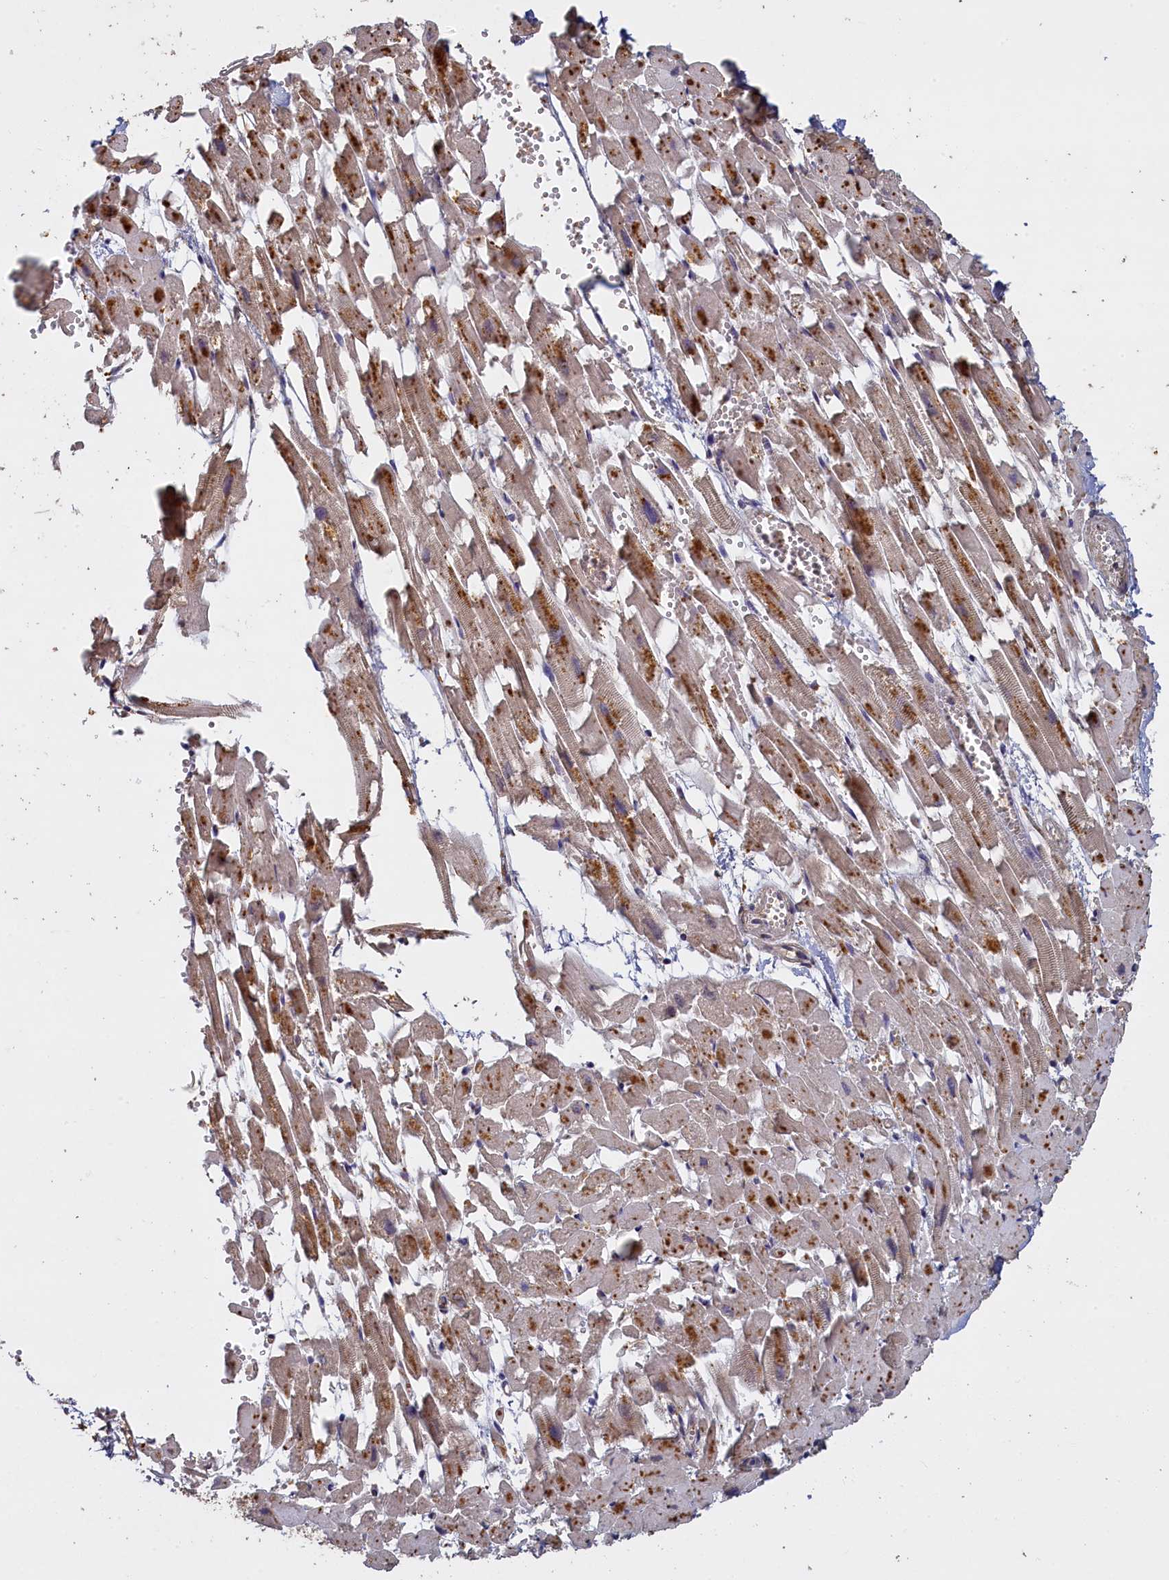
{"staining": {"intensity": "moderate", "quantity": "25%-75%", "location": "cytoplasmic/membranous"}, "tissue": "heart muscle", "cell_type": "Cardiomyocytes", "image_type": "normal", "snomed": [{"axis": "morphology", "description": "Normal tissue, NOS"}, {"axis": "topography", "description": "Heart"}], "caption": "Heart muscle stained with DAB (3,3'-diaminobenzidine) immunohistochemistry reveals medium levels of moderate cytoplasmic/membranous positivity in about 25%-75% of cardiomyocytes.", "gene": "UCHL3", "patient": {"sex": "female", "age": 64}}